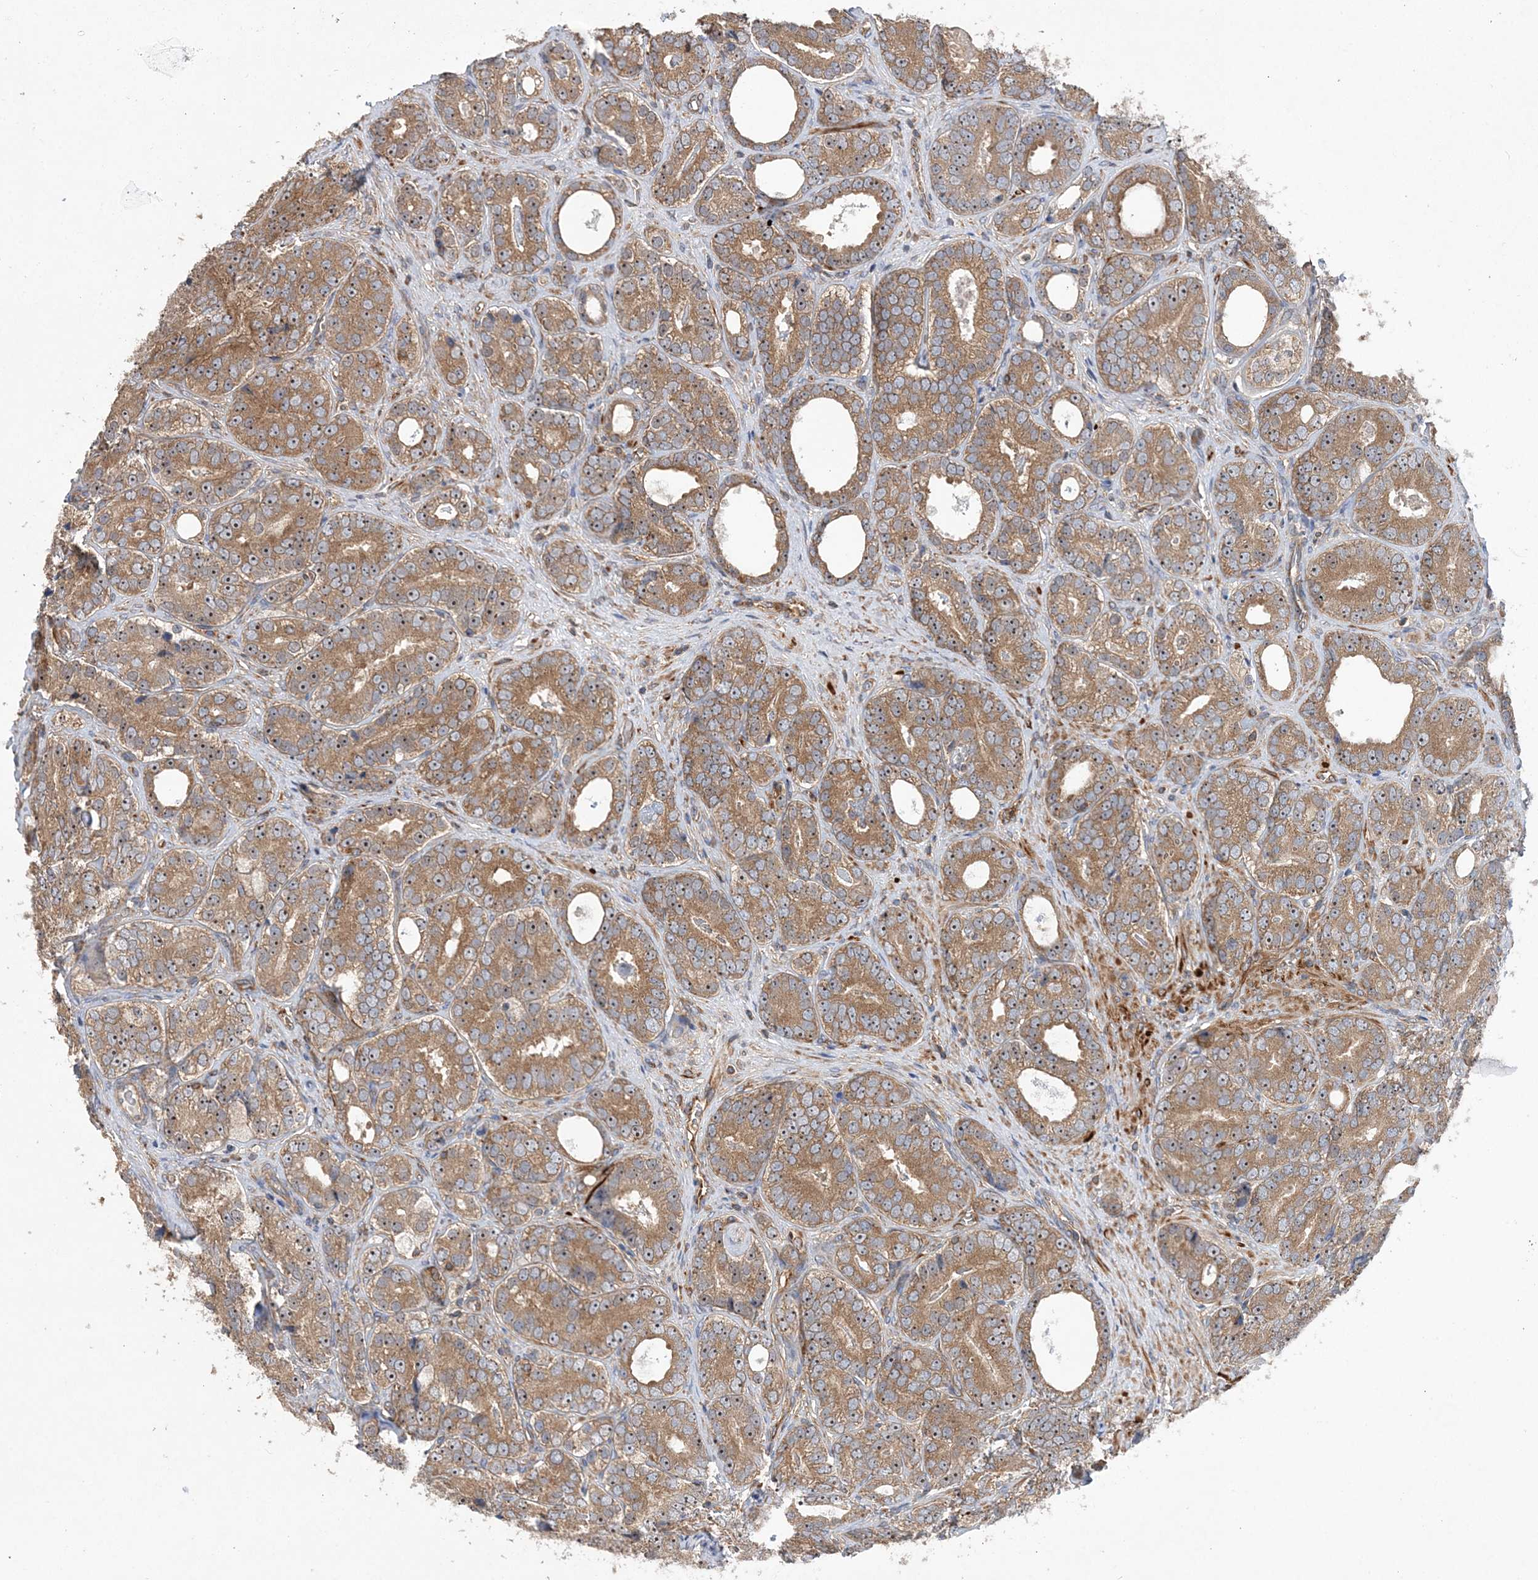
{"staining": {"intensity": "moderate", "quantity": ">75%", "location": "cytoplasmic/membranous"}, "tissue": "prostate cancer", "cell_type": "Tumor cells", "image_type": "cancer", "snomed": [{"axis": "morphology", "description": "Adenocarcinoma, High grade"}, {"axis": "topography", "description": "Prostate"}], "caption": "Prostate cancer stained with DAB (3,3'-diaminobenzidine) immunohistochemistry (IHC) shows medium levels of moderate cytoplasmic/membranous positivity in about >75% of tumor cells. Using DAB (3,3'-diaminobenzidine) (brown) and hematoxylin (blue) stains, captured at high magnification using brightfield microscopy.", "gene": "ACAP2", "patient": {"sex": "male", "age": 56}}